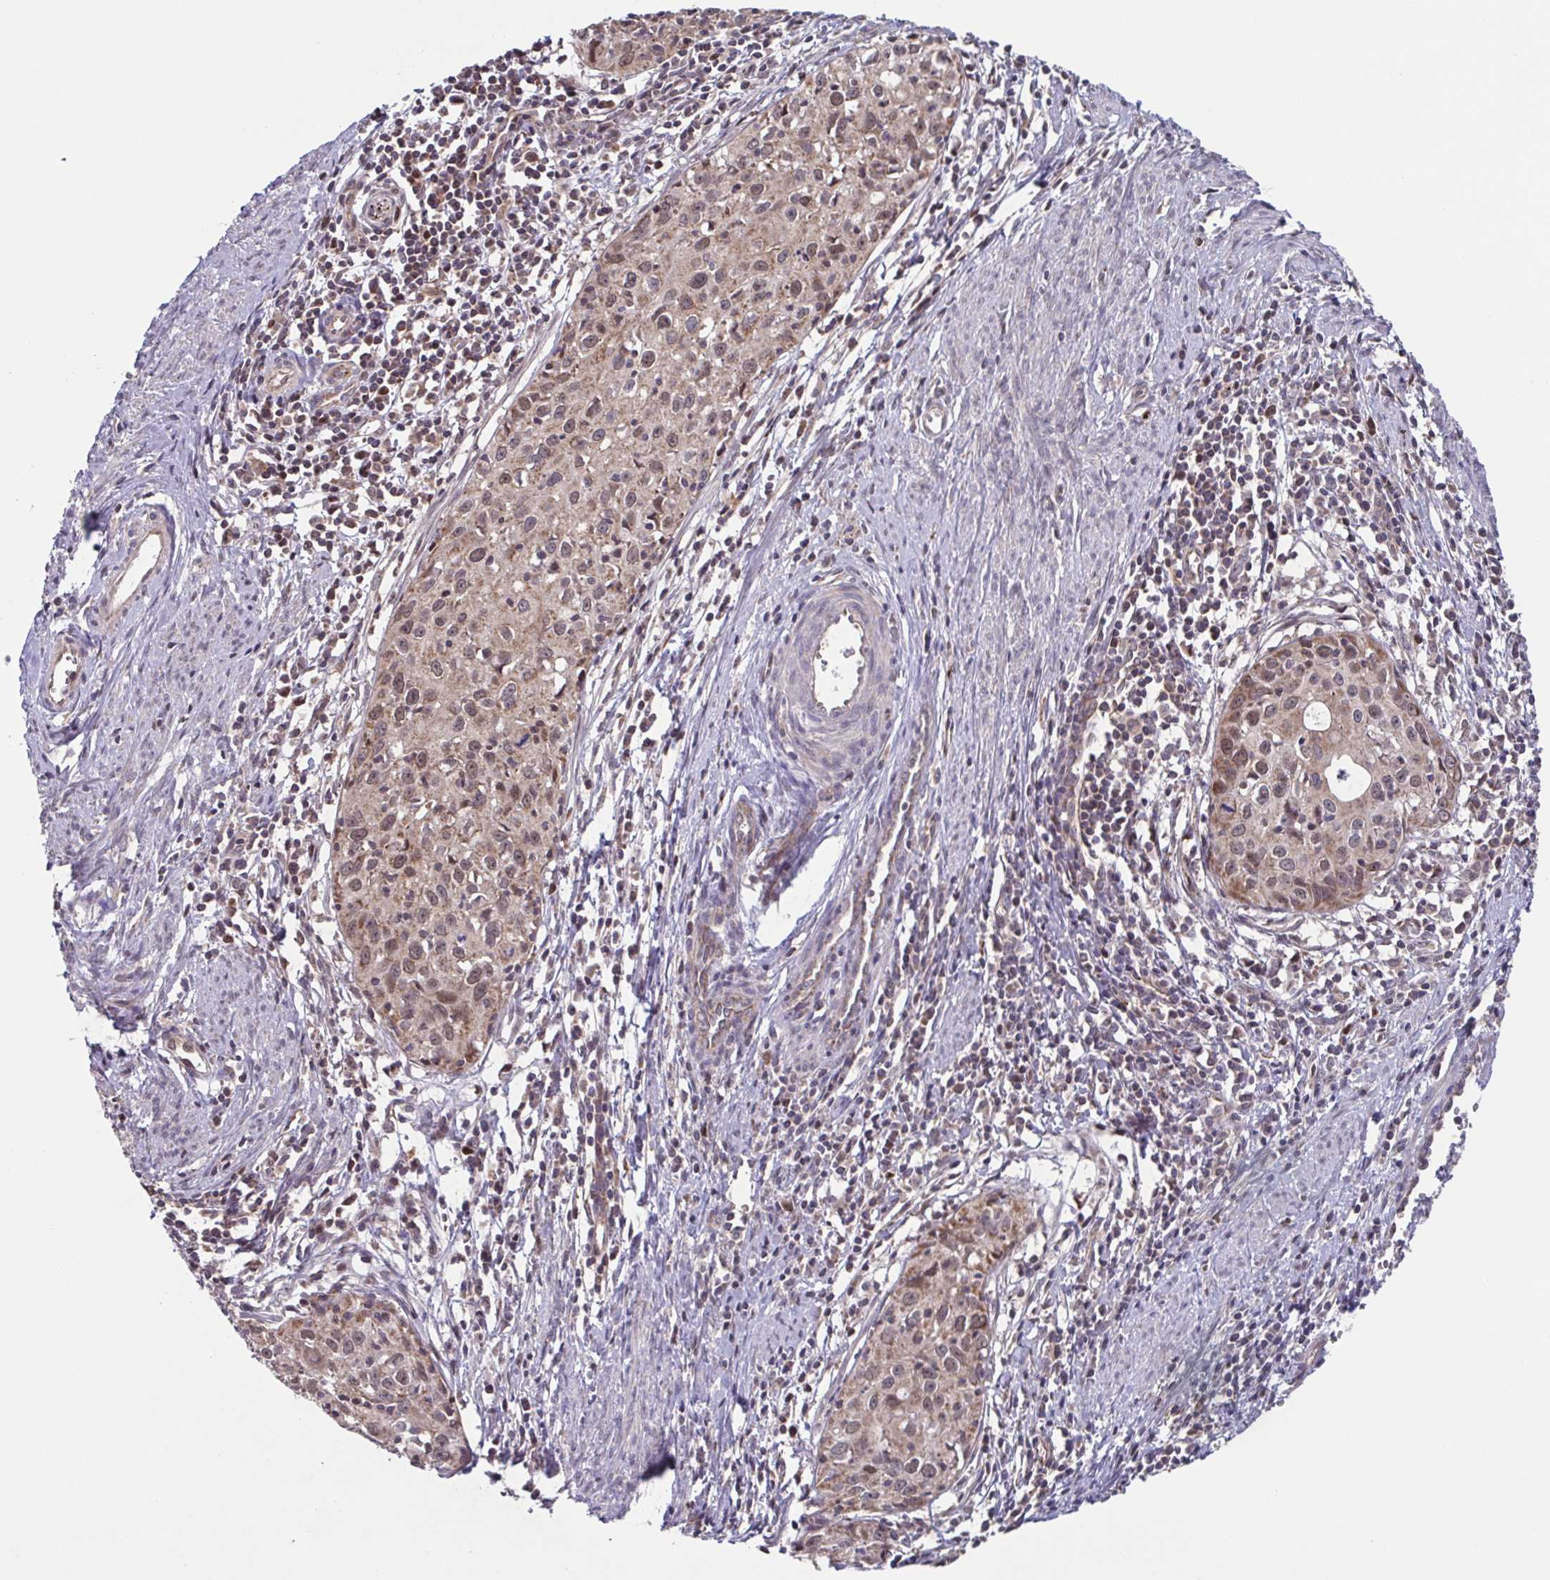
{"staining": {"intensity": "weak", "quantity": "25%-75%", "location": "nuclear"}, "tissue": "cervical cancer", "cell_type": "Tumor cells", "image_type": "cancer", "snomed": [{"axis": "morphology", "description": "Squamous cell carcinoma, NOS"}, {"axis": "topography", "description": "Cervix"}], "caption": "Squamous cell carcinoma (cervical) tissue displays weak nuclear expression in about 25%-75% of tumor cells", "gene": "TTC19", "patient": {"sex": "female", "age": 40}}